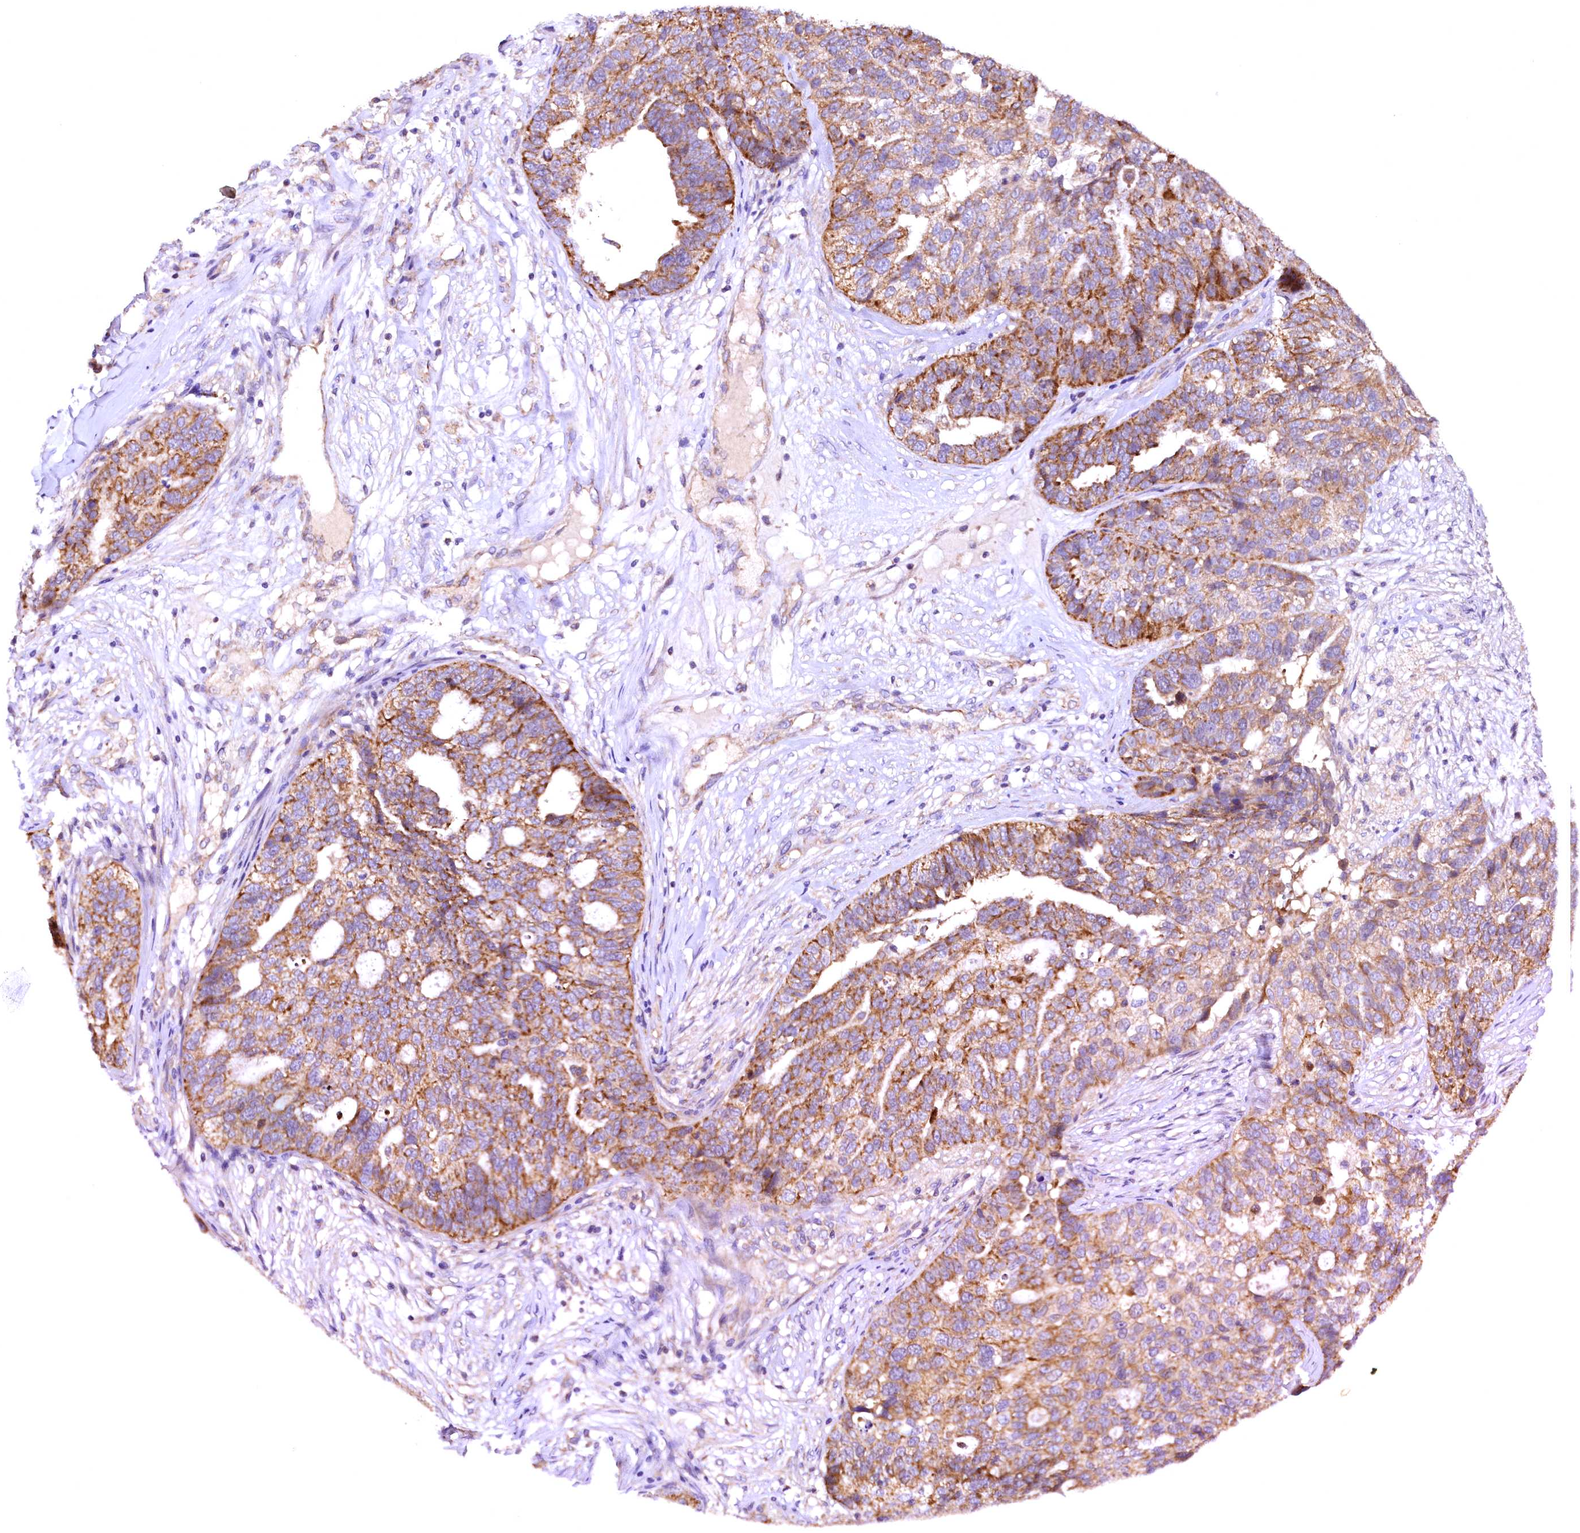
{"staining": {"intensity": "moderate", "quantity": ">75%", "location": "cytoplasmic/membranous"}, "tissue": "ovarian cancer", "cell_type": "Tumor cells", "image_type": "cancer", "snomed": [{"axis": "morphology", "description": "Cystadenocarcinoma, serous, NOS"}, {"axis": "topography", "description": "Ovary"}], "caption": "Protein expression analysis of ovarian serous cystadenocarcinoma exhibits moderate cytoplasmic/membranous staining in about >75% of tumor cells.", "gene": "MRPL57", "patient": {"sex": "female", "age": 59}}